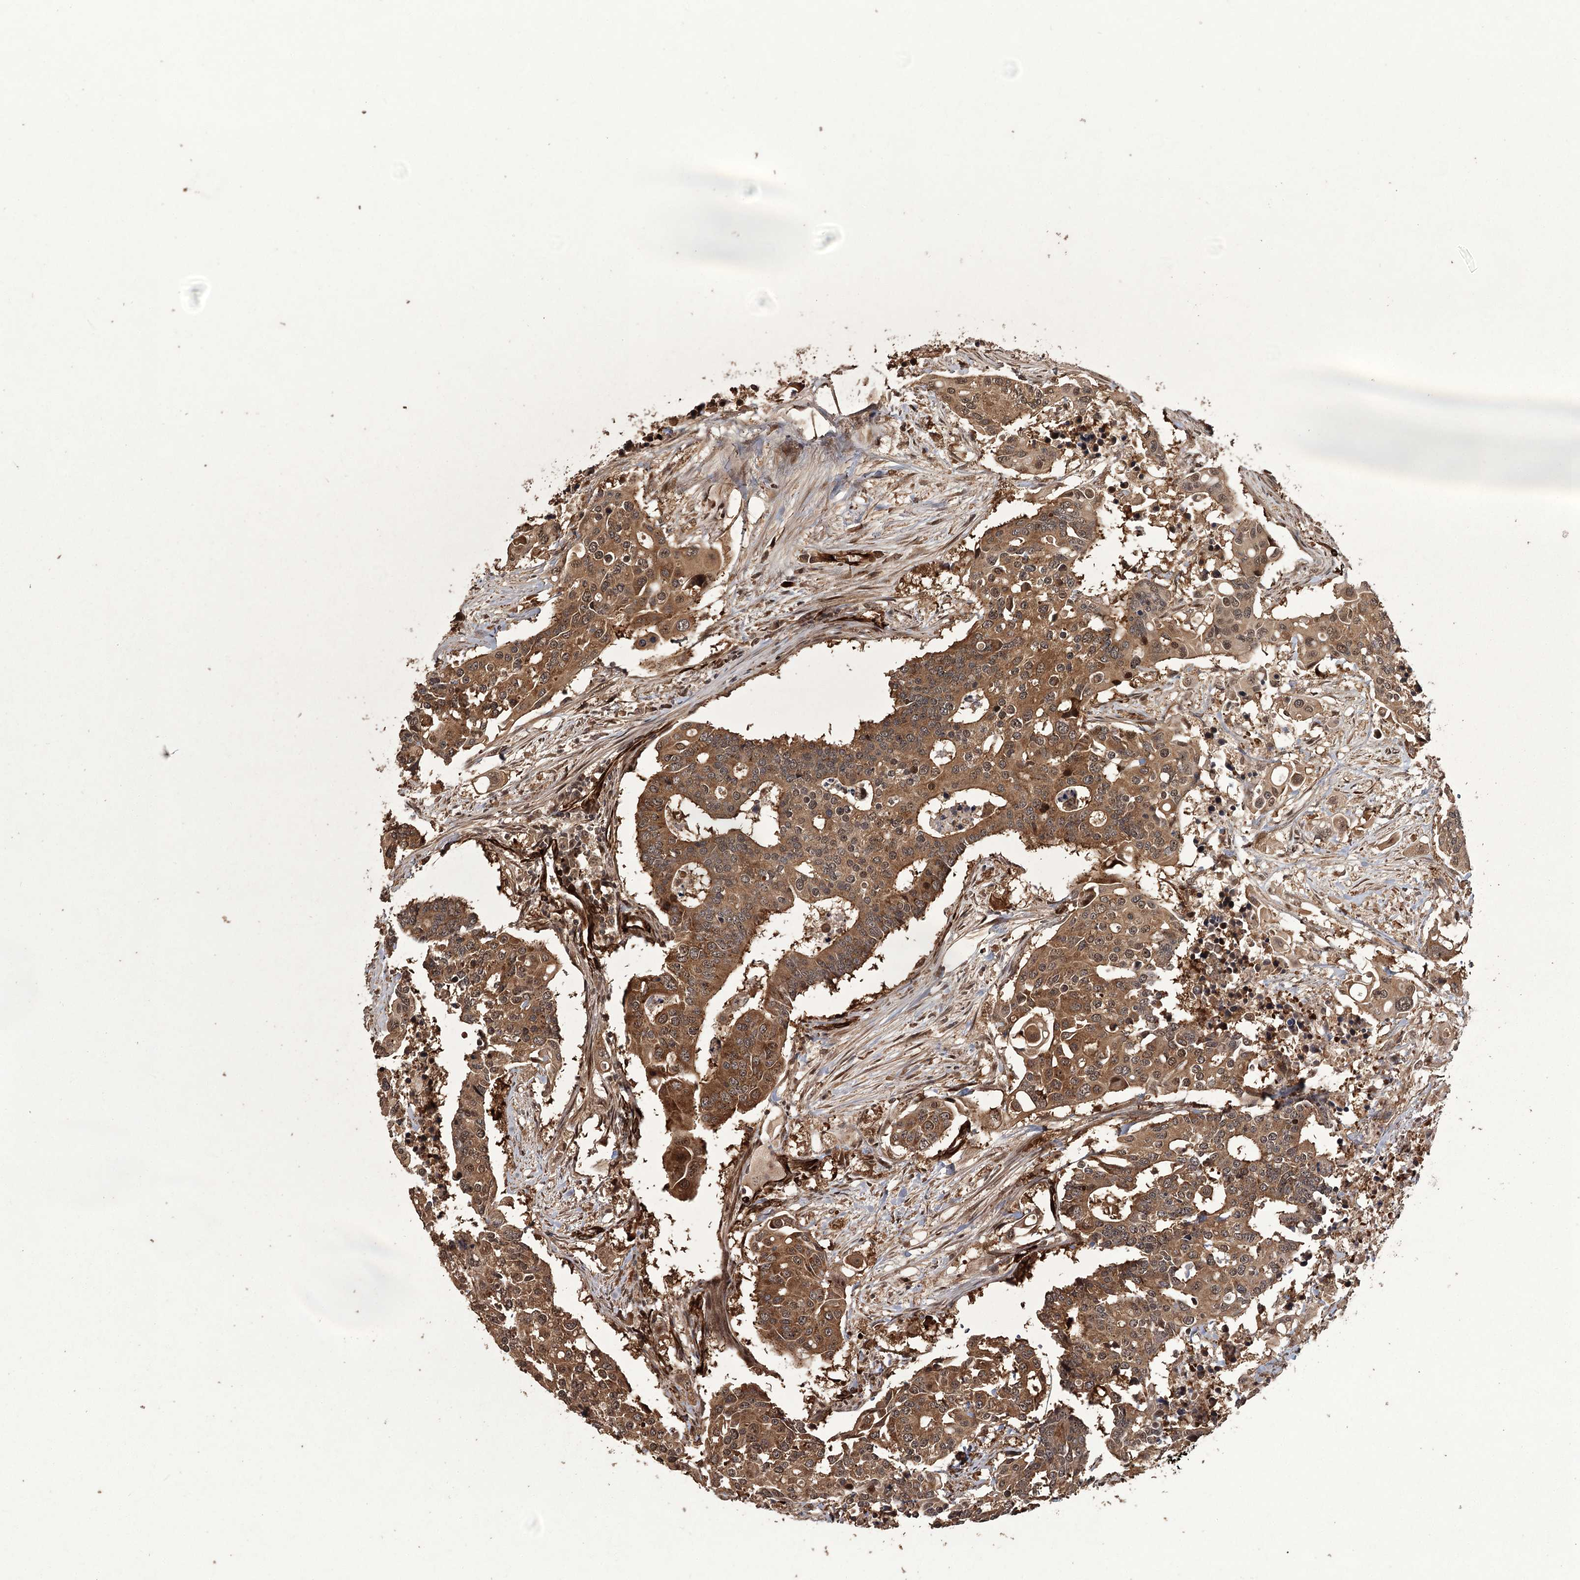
{"staining": {"intensity": "moderate", "quantity": ">75%", "location": "cytoplasmic/membranous,nuclear"}, "tissue": "colorectal cancer", "cell_type": "Tumor cells", "image_type": "cancer", "snomed": [{"axis": "morphology", "description": "Adenocarcinoma, NOS"}, {"axis": "topography", "description": "Colon"}], "caption": "Tumor cells show medium levels of moderate cytoplasmic/membranous and nuclear expression in about >75% of cells in colorectal cancer (adenocarcinoma). The staining was performed using DAB (3,3'-diaminobenzidine) to visualize the protein expression in brown, while the nuclei were stained in blue with hematoxylin (Magnification: 20x).", "gene": "RPAP3", "patient": {"sex": "male", "age": 77}}